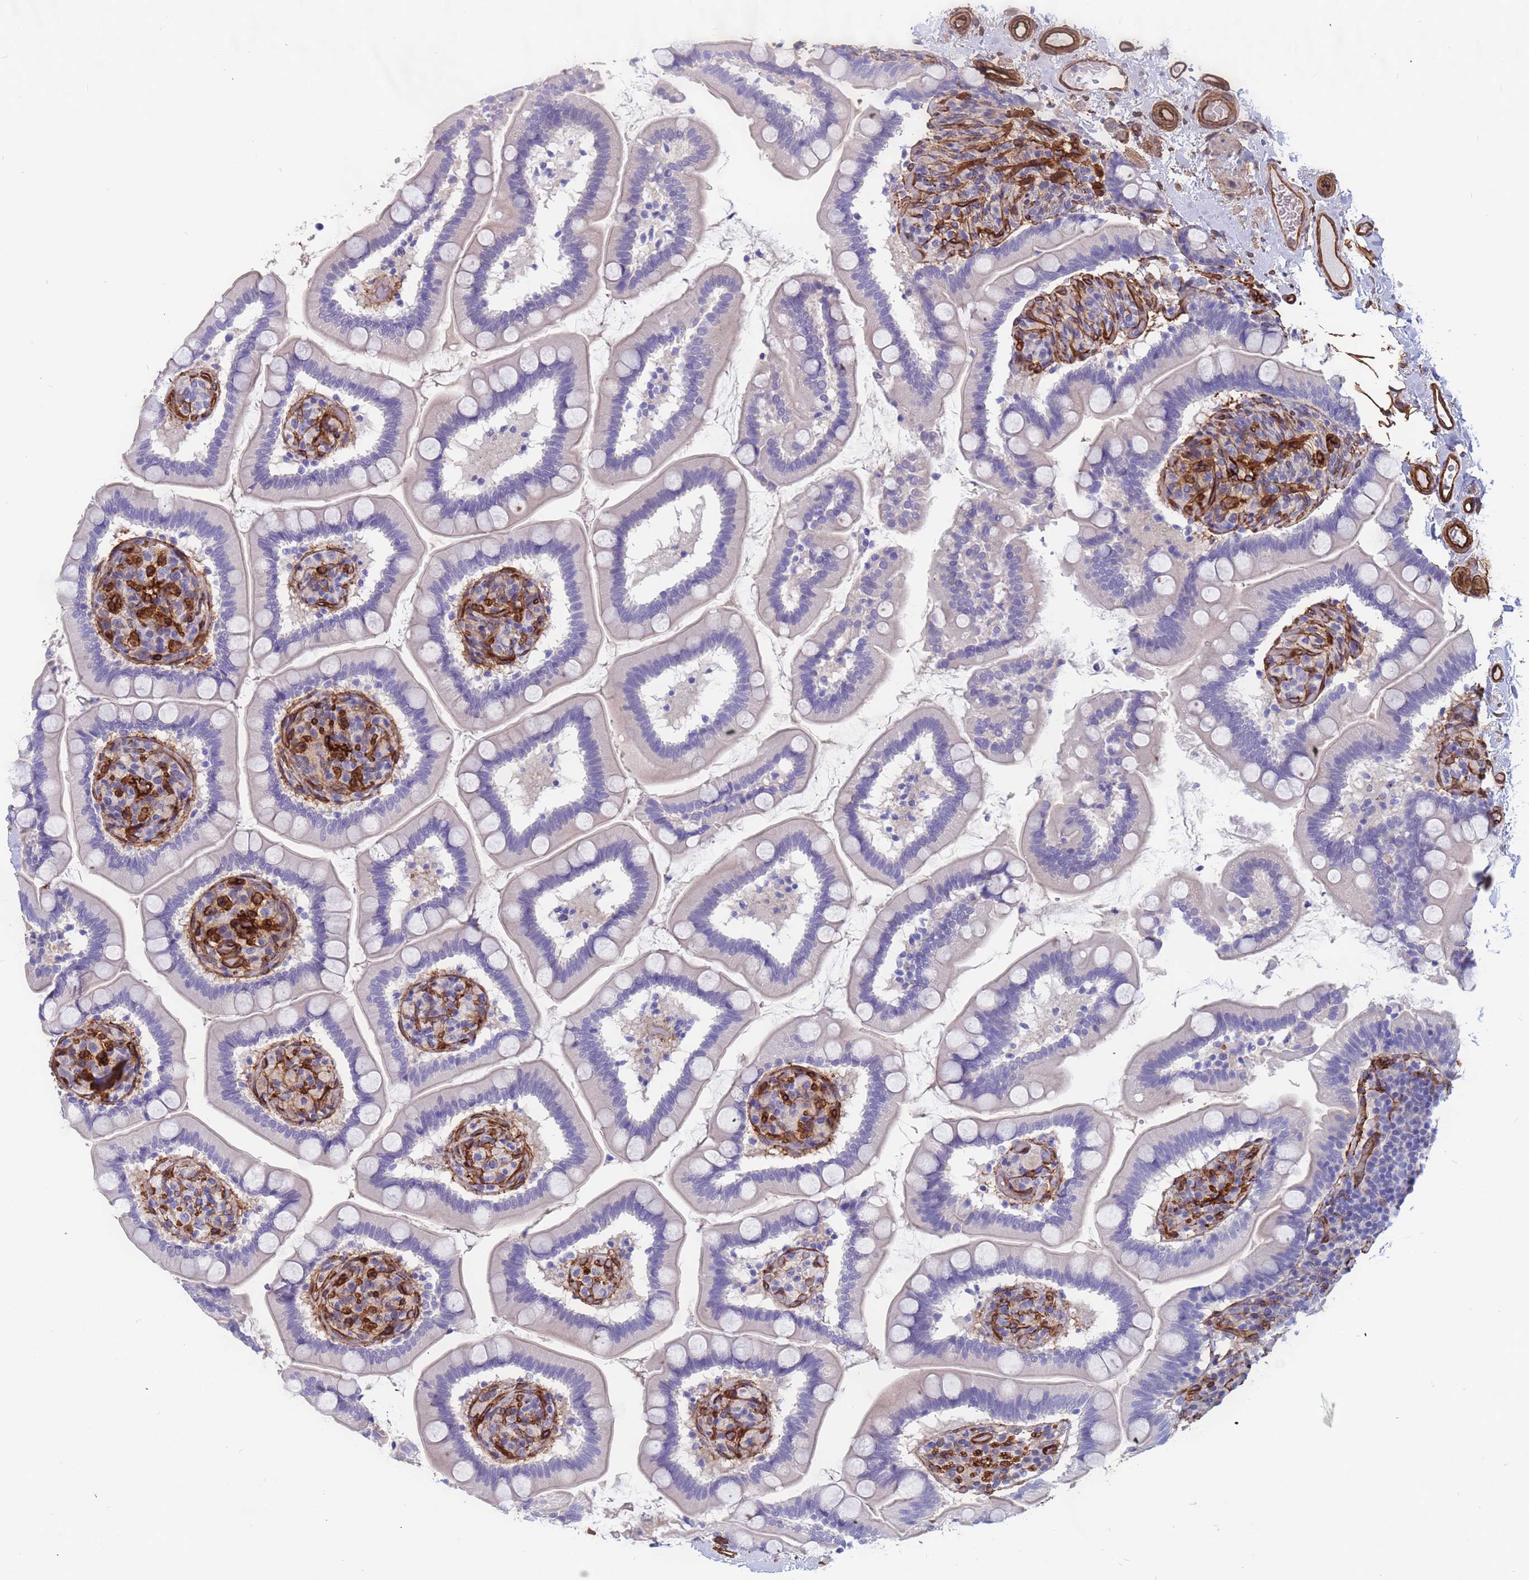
{"staining": {"intensity": "negative", "quantity": "none", "location": "none"}, "tissue": "small intestine", "cell_type": "Glandular cells", "image_type": "normal", "snomed": [{"axis": "morphology", "description": "Normal tissue, NOS"}, {"axis": "topography", "description": "Small intestine"}], "caption": "Glandular cells show no significant staining in normal small intestine. (DAB IHC, high magnification).", "gene": "EHD2", "patient": {"sex": "female", "age": 64}}